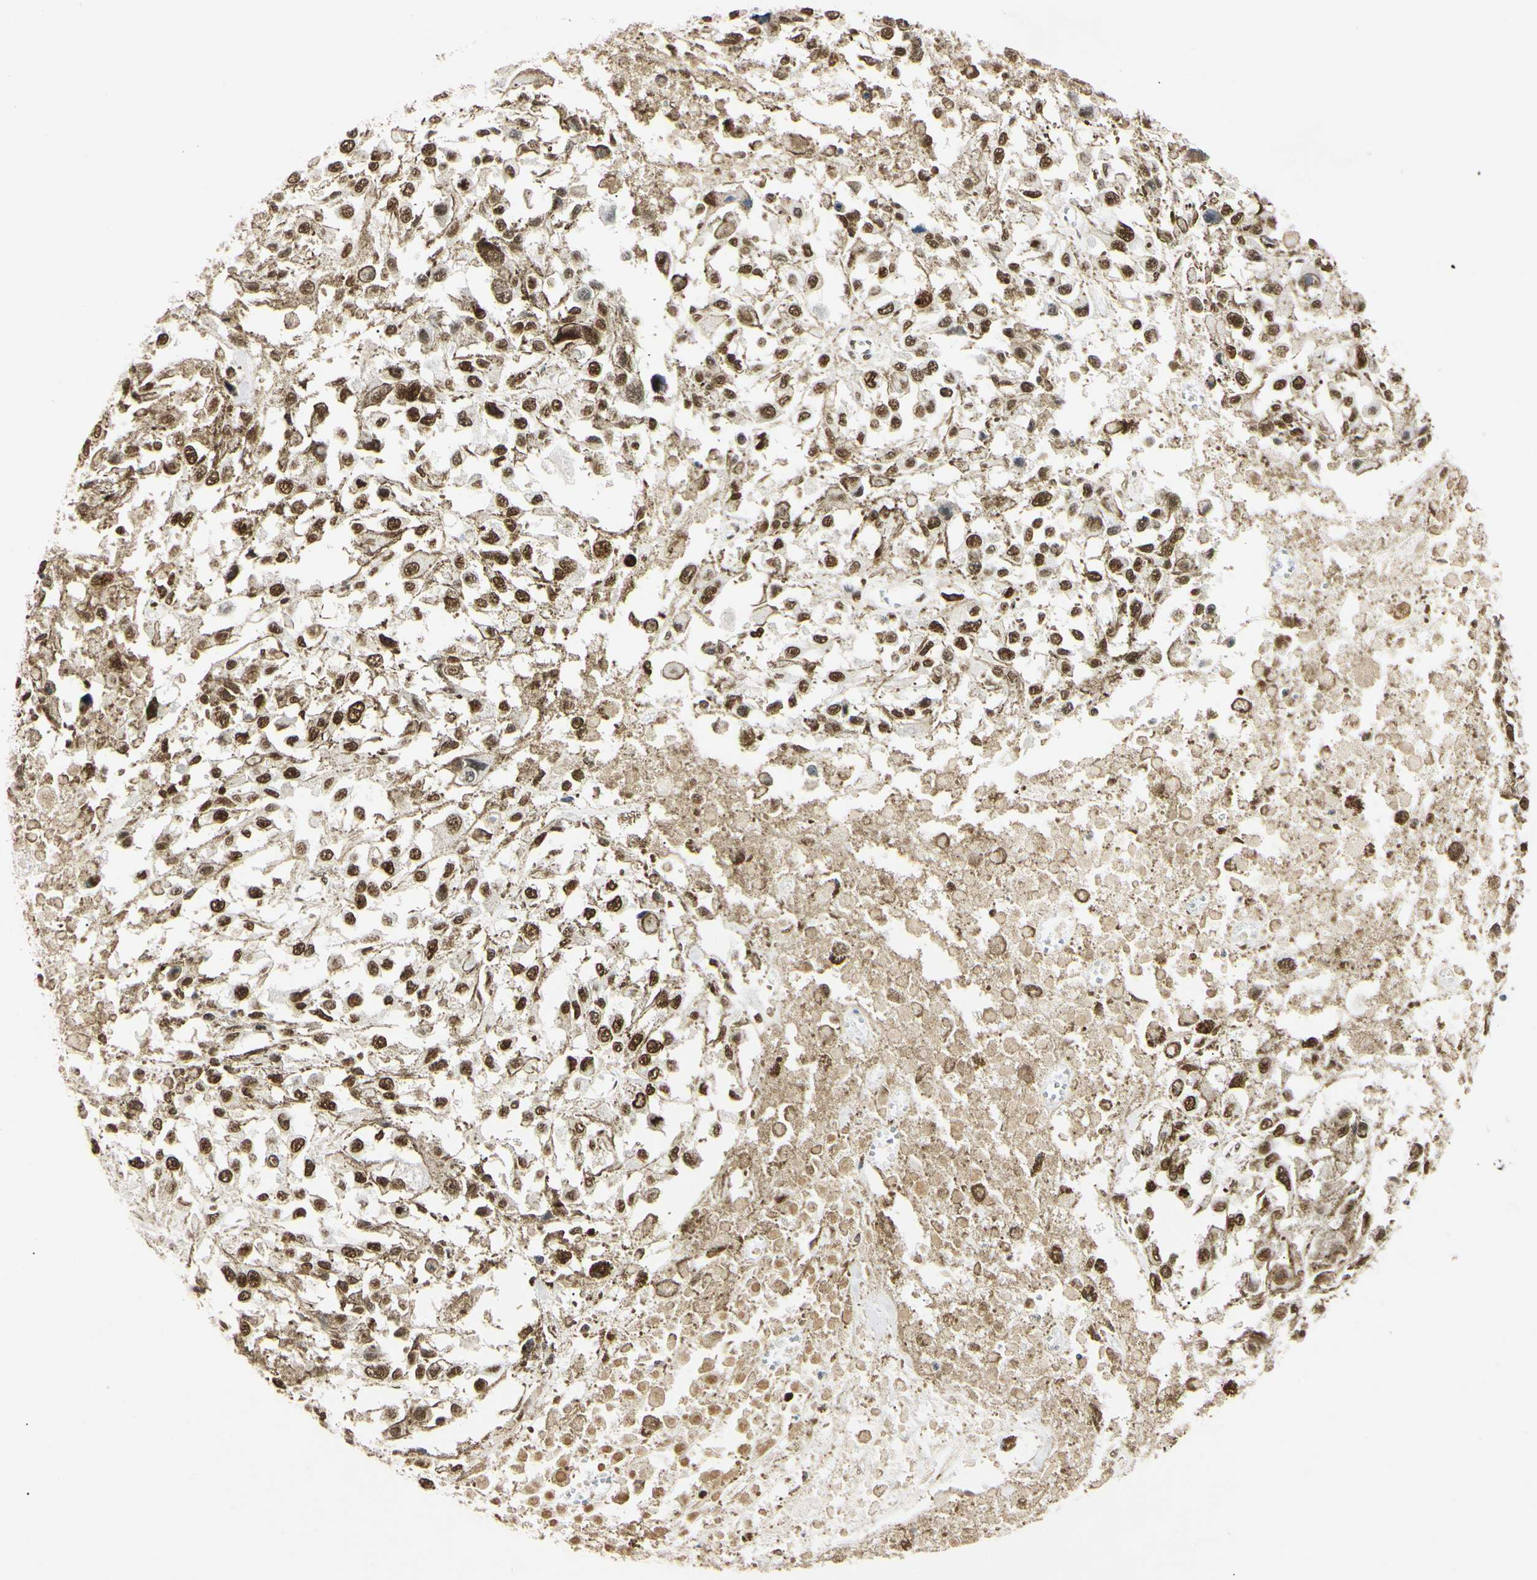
{"staining": {"intensity": "strong", "quantity": ">75%", "location": "nuclear"}, "tissue": "melanoma", "cell_type": "Tumor cells", "image_type": "cancer", "snomed": [{"axis": "morphology", "description": "Malignant melanoma, Metastatic site"}, {"axis": "topography", "description": "Lymph node"}], "caption": "Strong nuclear protein positivity is identified in about >75% of tumor cells in melanoma.", "gene": "SMARCA5", "patient": {"sex": "male", "age": 59}}